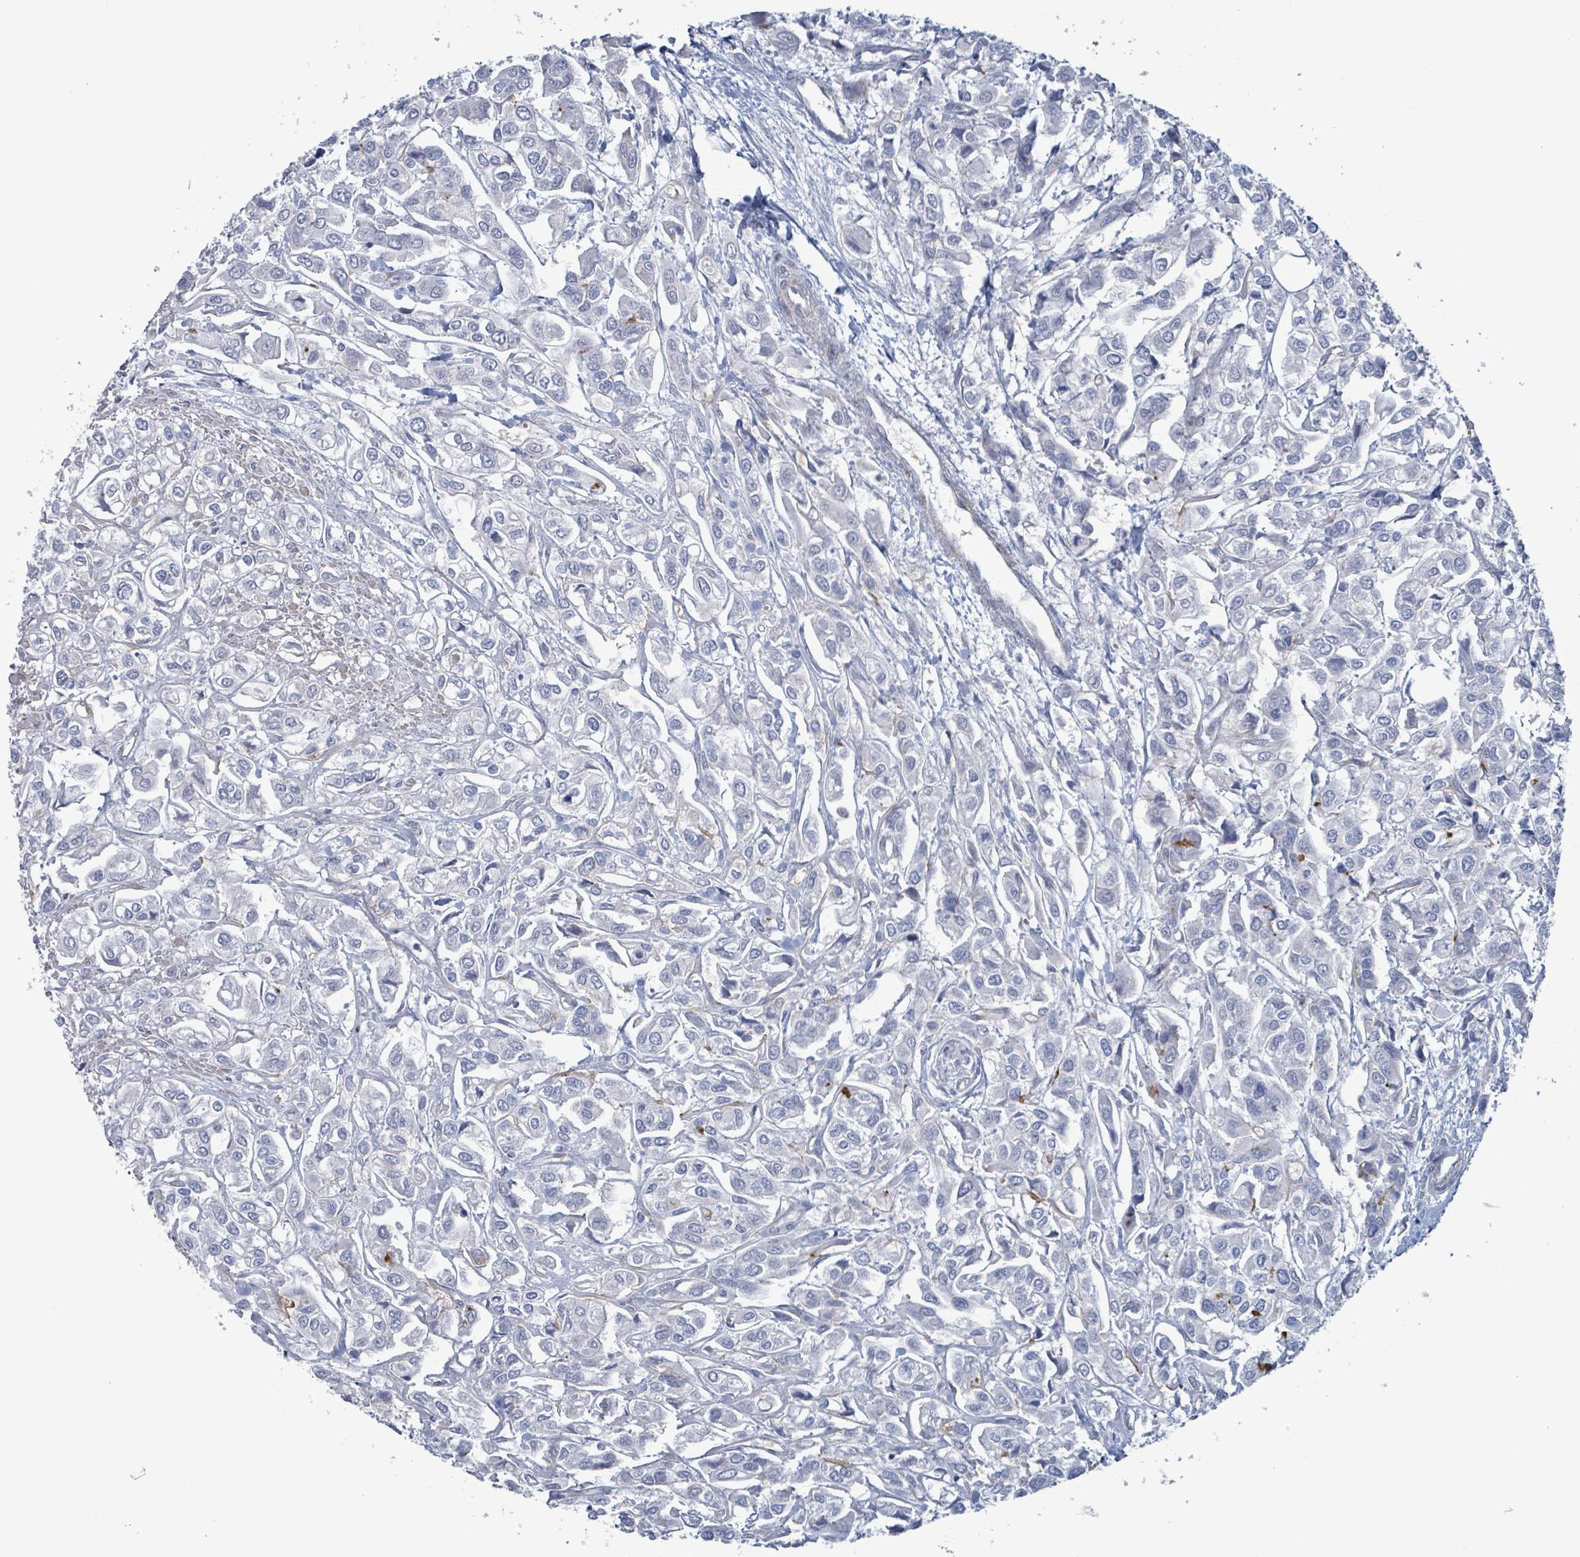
{"staining": {"intensity": "negative", "quantity": "none", "location": "none"}, "tissue": "urothelial cancer", "cell_type": "Tumor cells", "image_type": "cancer", "snomed": [{"axis": "morphology", "description": "Urothelial carcinoma, High grade"}, {"axis": "topography", "description": "Urinary bladder"}], "caption": "Tumor cells show no significant positivity in urothelial cancer.", "gene": "PKLR", "patient": {"sex": "male", "age": 67}}